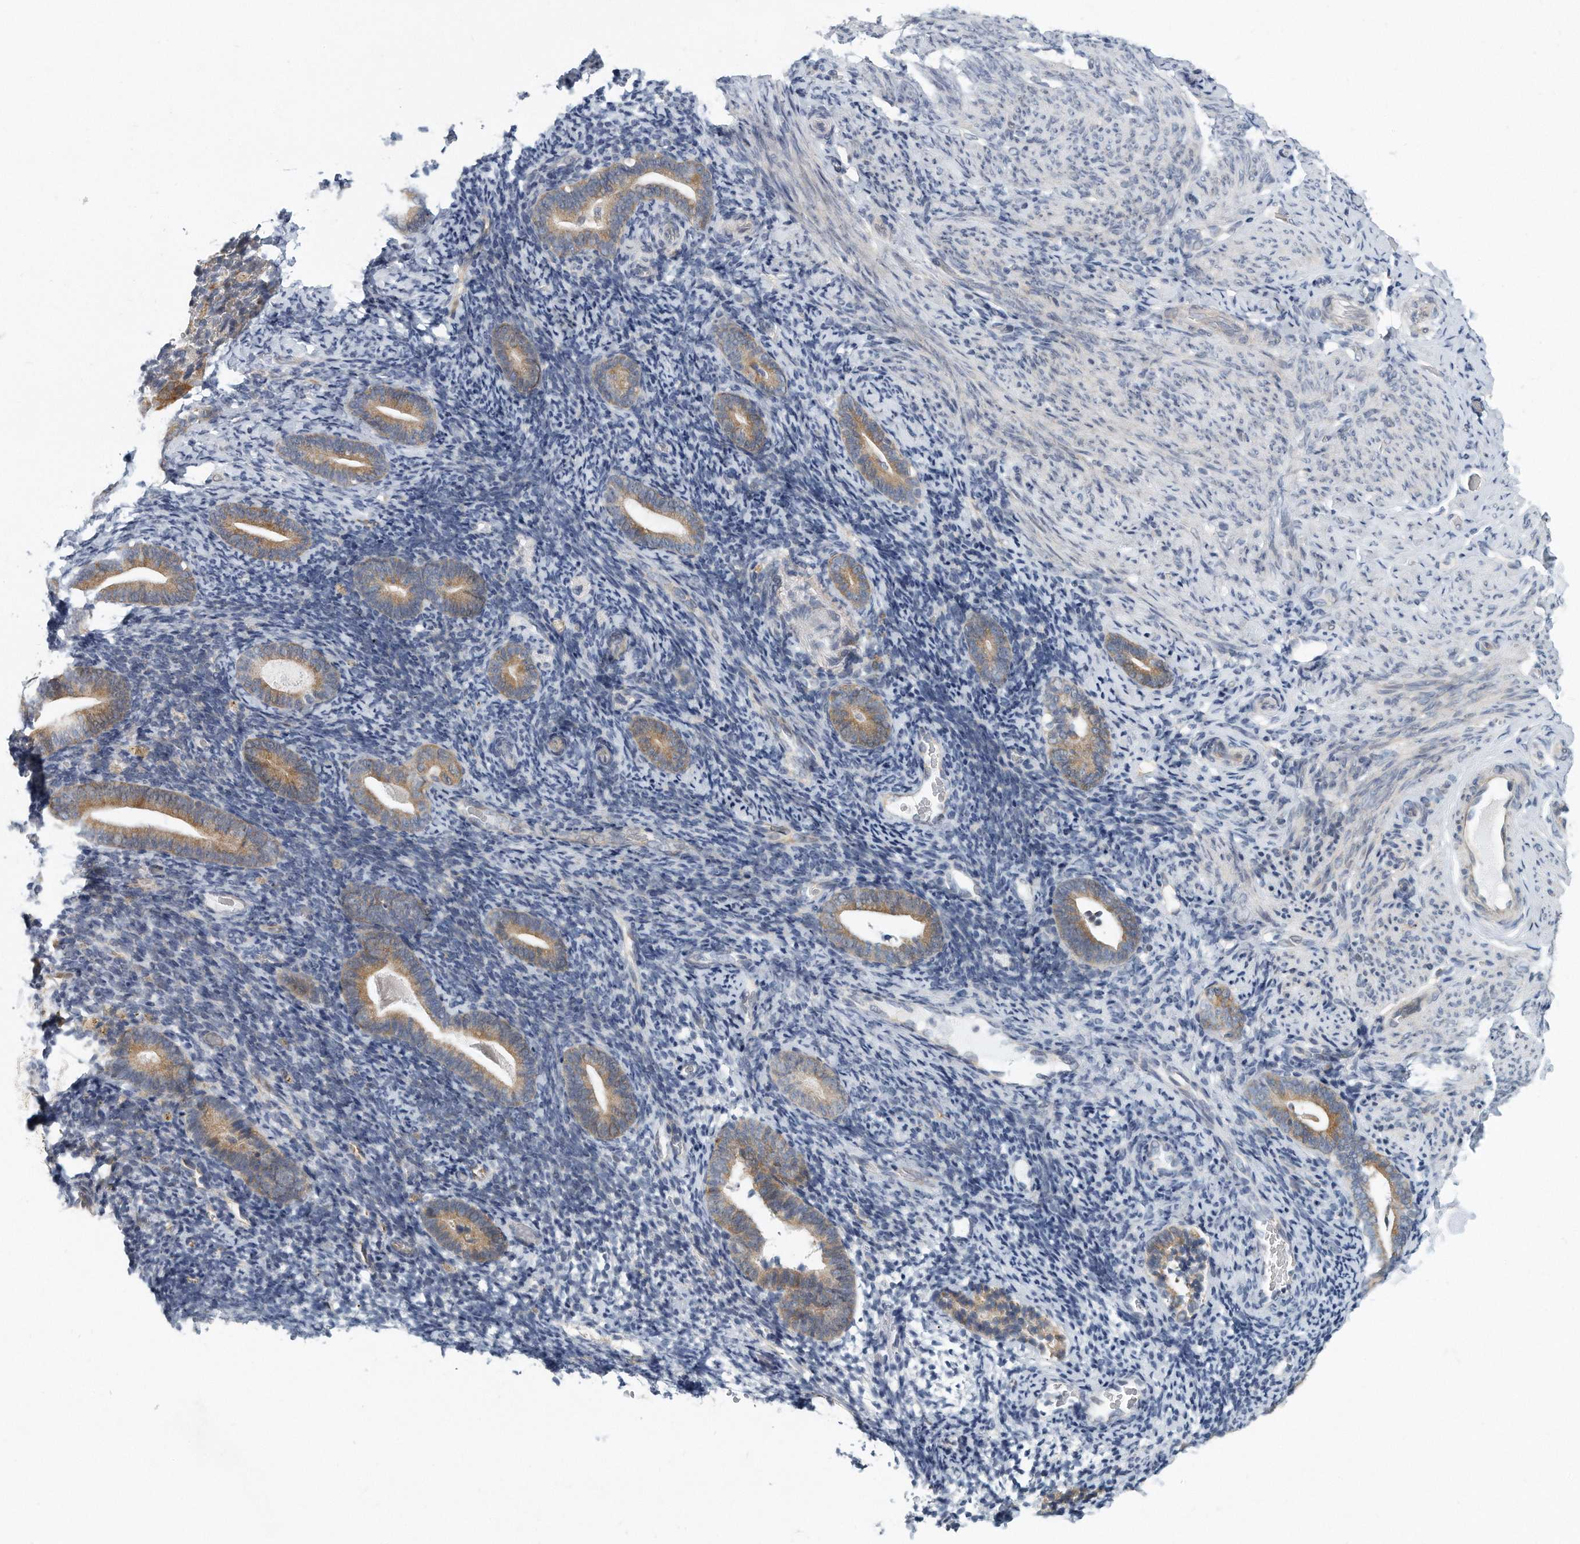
{"staining": {"intensity": "negative", "quantity": "none", "location": "none"}, "tissue": "endometrium", "cell_type": "Cells in endometrial stroma", "image_type": "normal", "snomed": [{"axis": "morphology", "description": "Normal tissue, NOS"}, {"axis": "topography", "description": "Endometrium"}], "caption": "Immunohistochemistry (IHC) photomicrograph of normal endometrium stained for a protein (brown), which demonstrates no expression in cells in endometrial stroma. (Immunohistochemistry, brightfield microscopy, high magnification).", "gene": "VLDLR", "patient": {"sex": "female", "age": 51}}